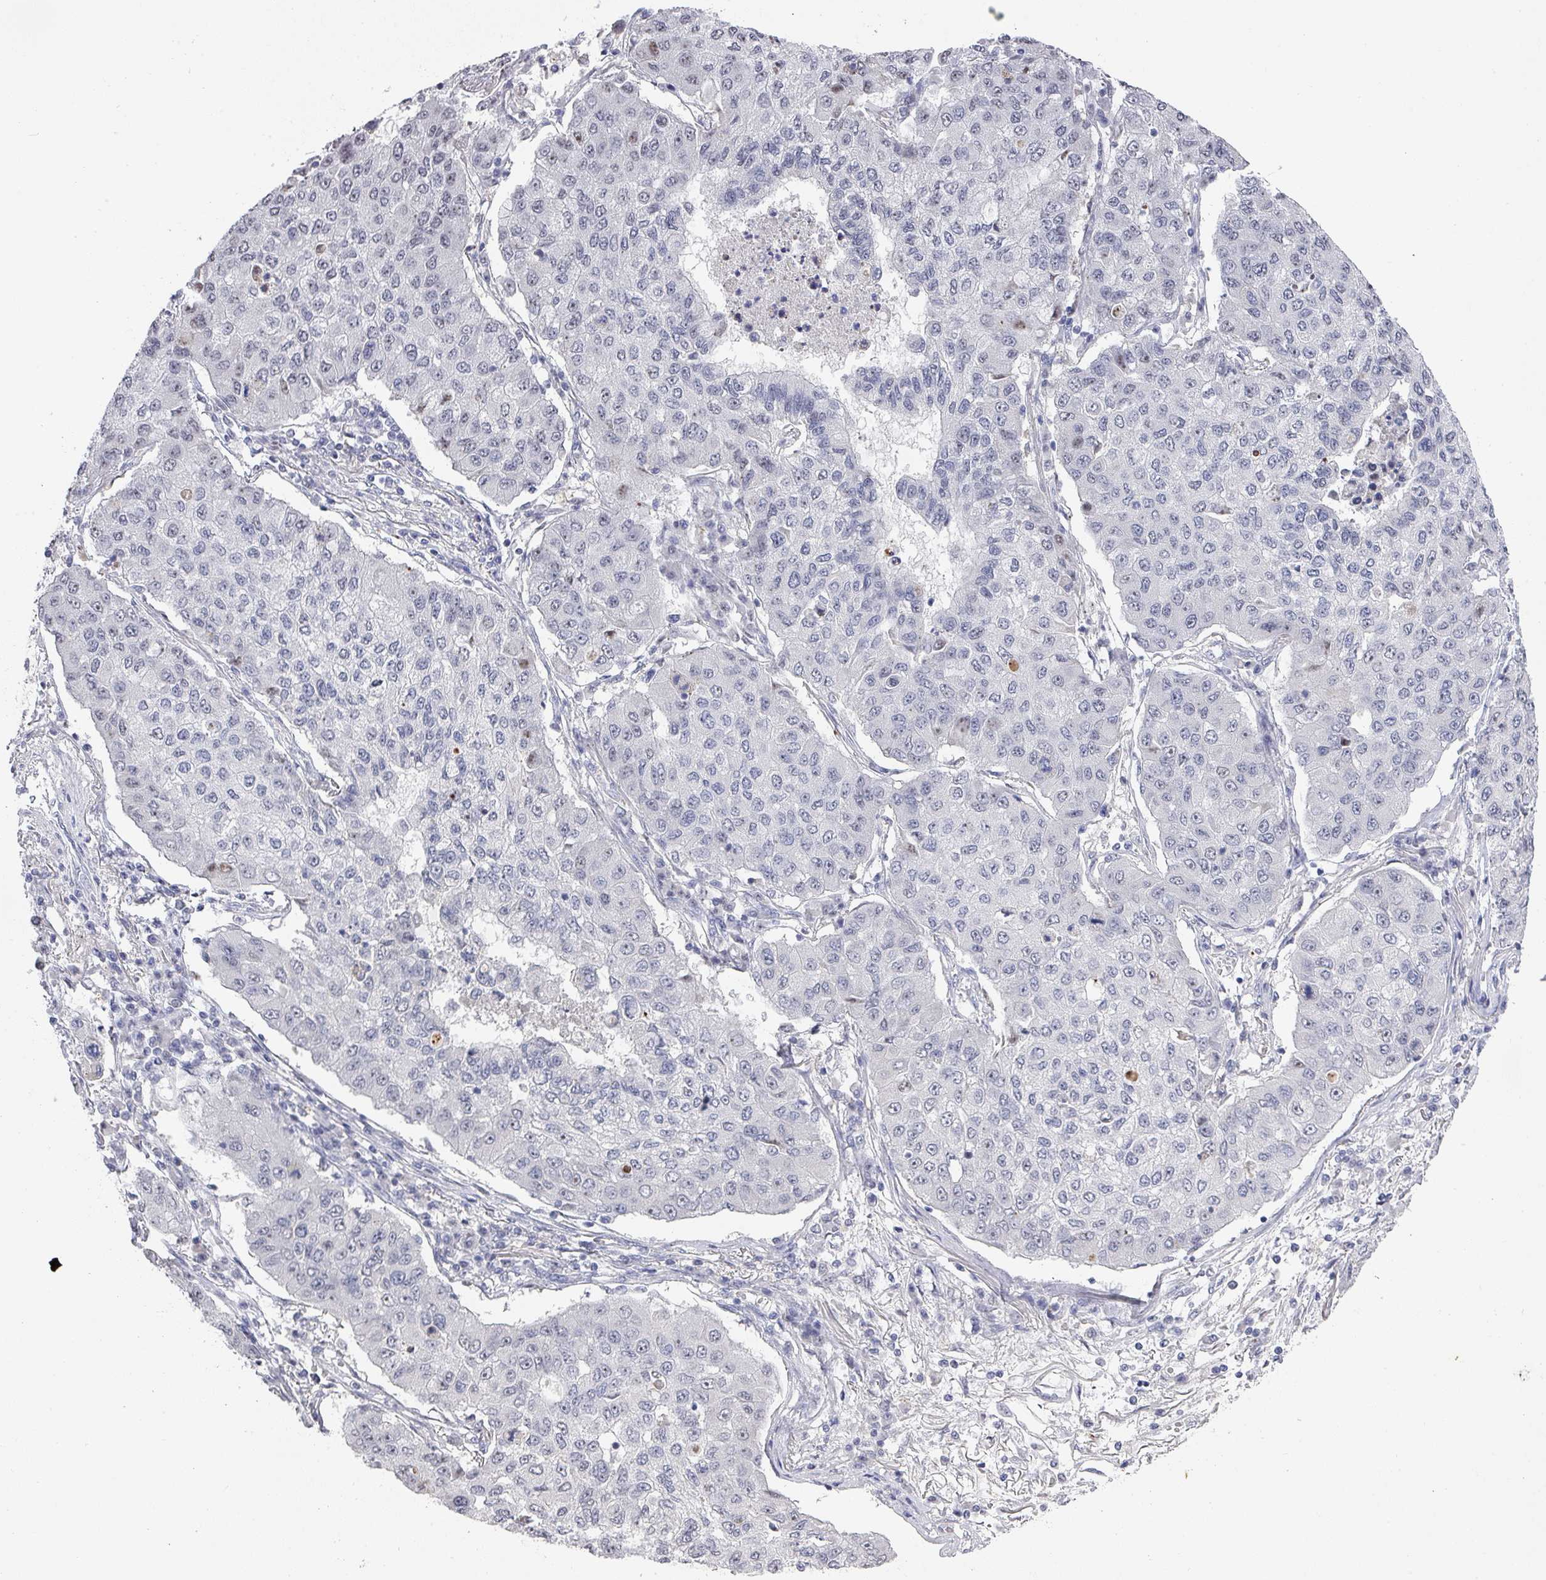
{"staining": {"intensity": "negative", "quantity": "none", "location": "none"}, "tissue": "lung cancer", "cell_type": "Tumor cells", "image_type": "cancer", "snomed": [{"axis": "morphology", "description": "Squamous cell carcinoma, NOS"}, {"axis": "topography", "description": "Lung"}], "caption": "DAB immunohistochemical staining of human lung squamous cell carcinoma displays no significant positivity in tumor cells.", "gene": "ZNF654", "patient": {"sex": "male", "age": 74}}